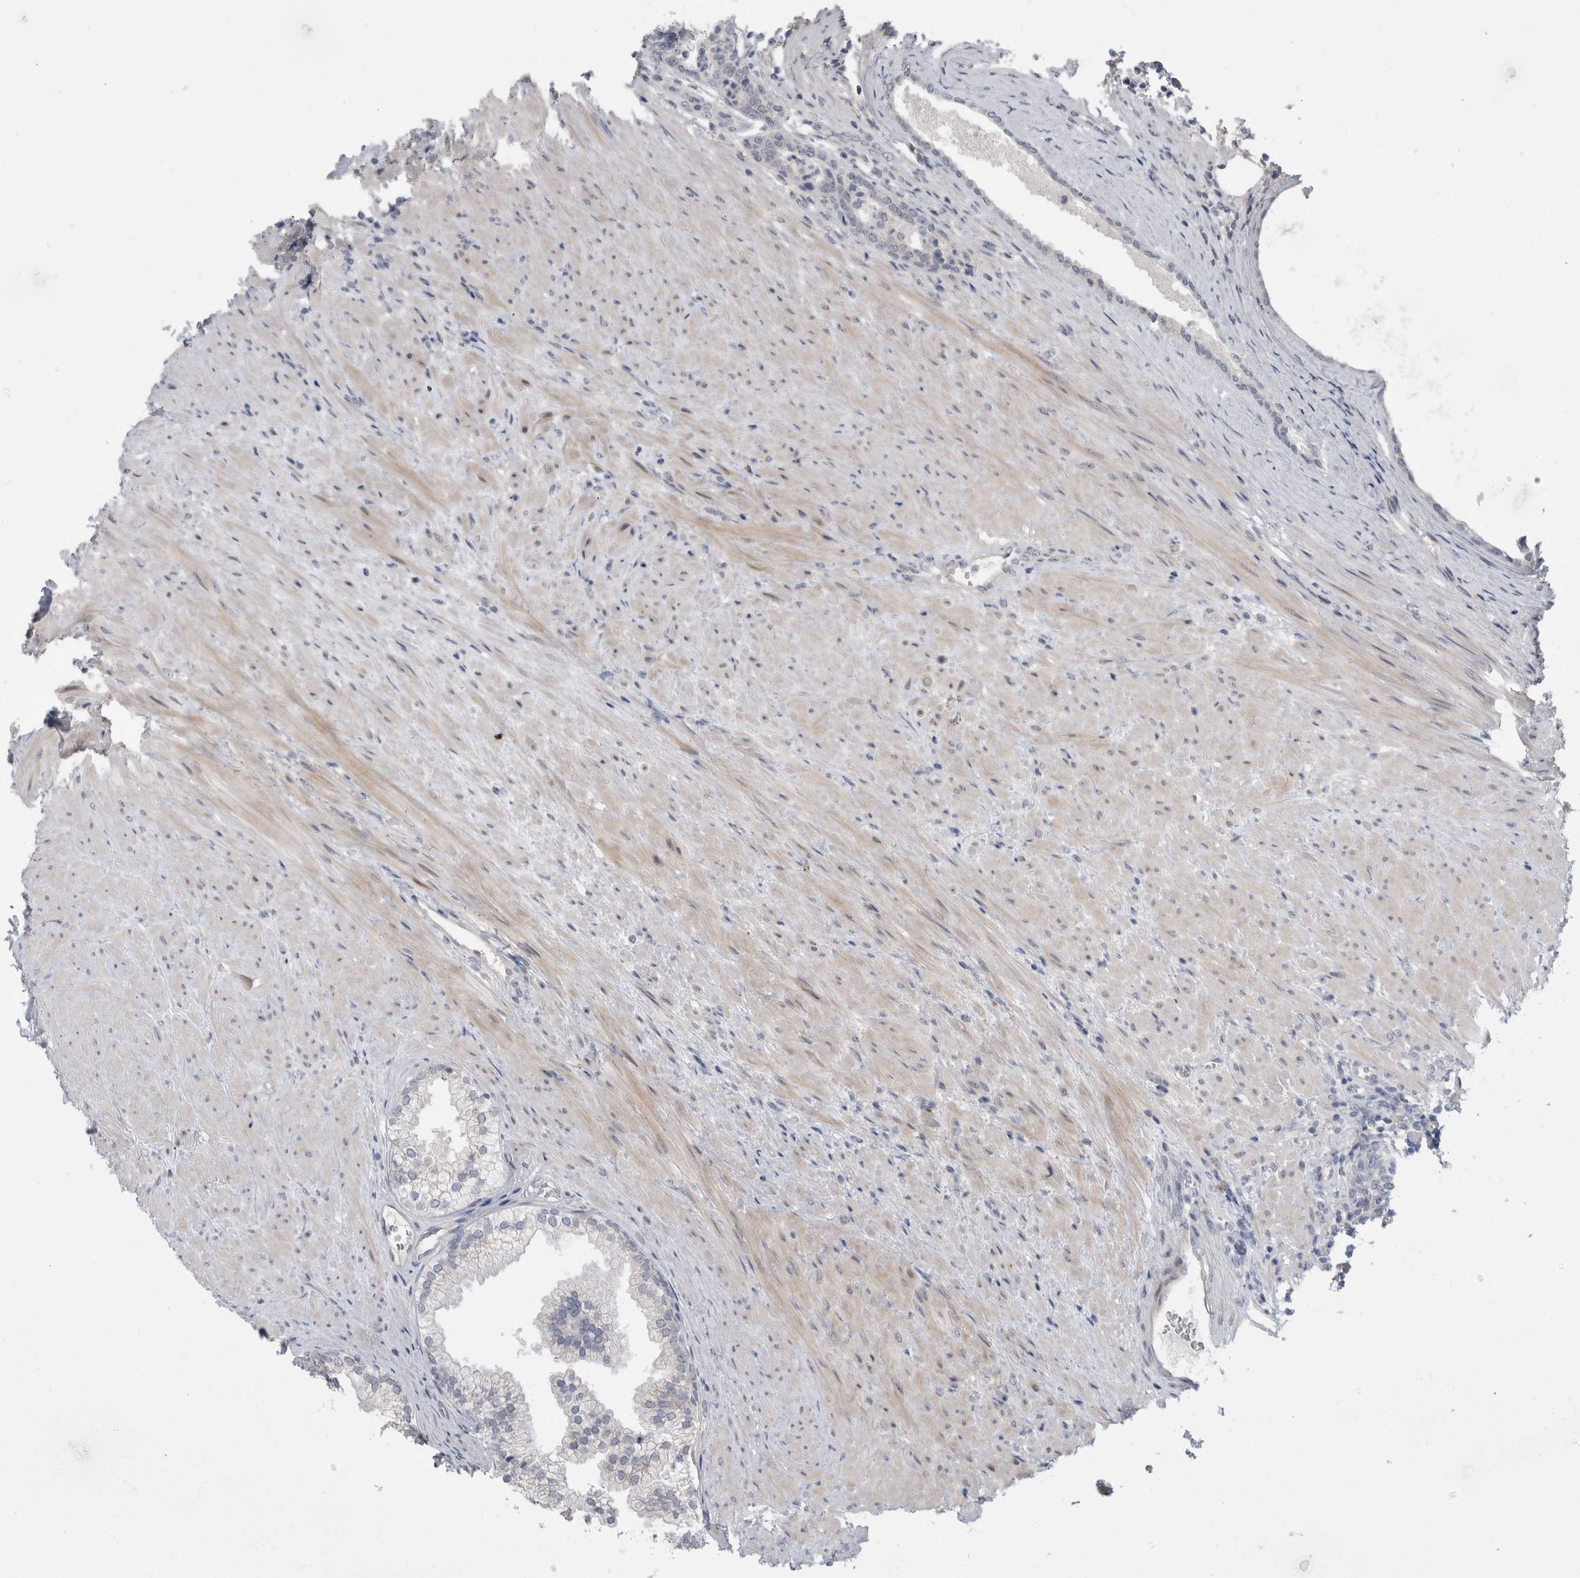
{"staining": {"intensity": "negative", "quantity": "none", "location": "none"}, "tissue": "prostate", "cell_type": "Glandular cells", "image_type": "normal", "snomed": [{"axis": "morphology", "description": "Normal tissue, NOS"}, {"axis": "topography", "description": "Prostate"}], "caption": "High power microscopy micrograph of an IHC photomicrograph of normal prostate, revealing no significant positivity in glandular cells. (Immunohistochemistry, brightfield microscopy, high magnification).", "gene": "MTBP", "patient": {"sex": "male", "age": 76}}